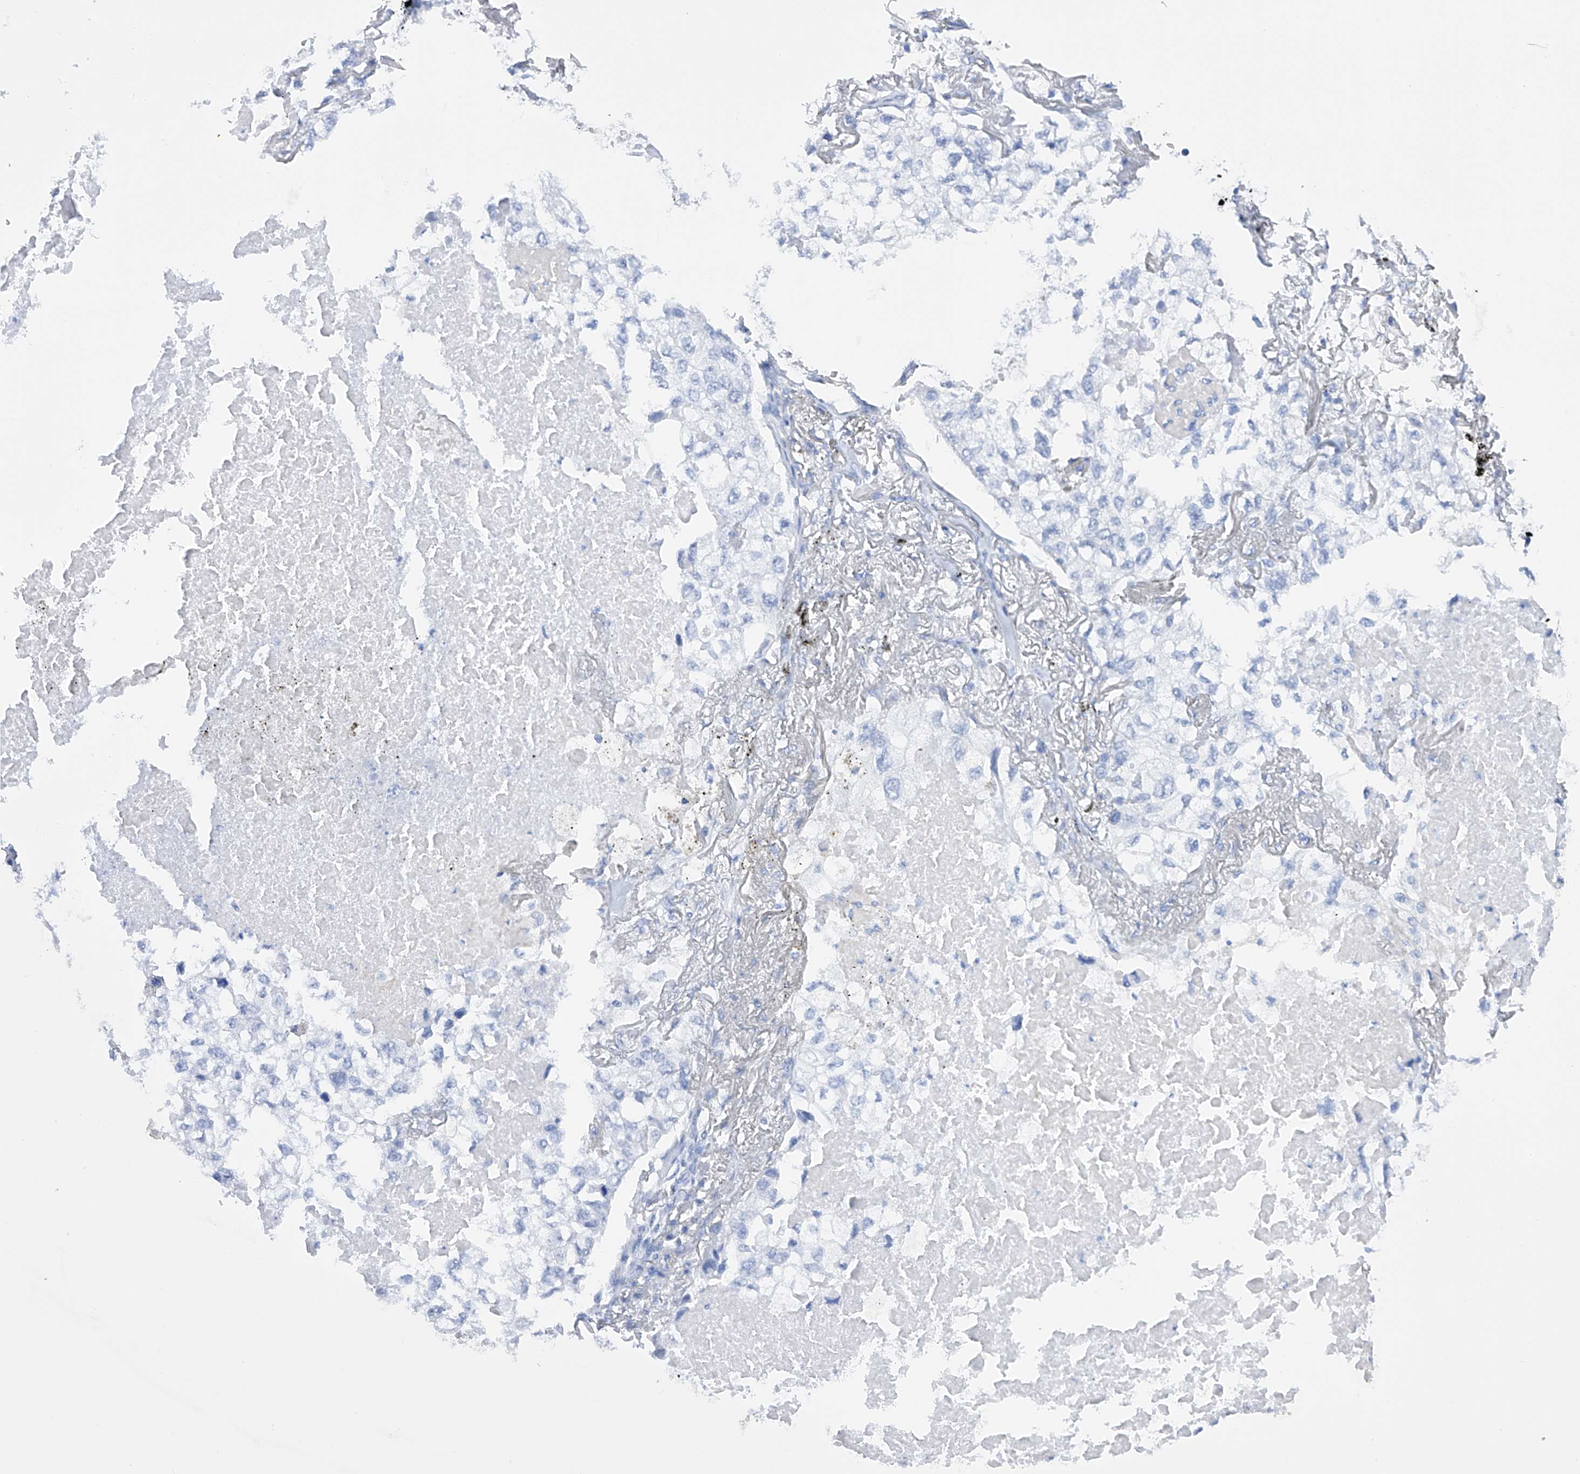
{"staining": {"intensity": "negative", "quantity": "none", "location": "none"}, "tissue": "lung cancer", "cell_type": "Tumor cells", "image_type": "cancer", "snomed": [{"axis": "morphology", "description": "Adenocarcinoma, NOS"}, {"axis": "topography", "description": "Lung"}], "caption": "The histopathology image displays no significant positivity in tumor cells of lung adenocarcinoma. Nuclei are stained in blue.", "gene": "FLG", "patient": {"sex": "male", "age": 65}}